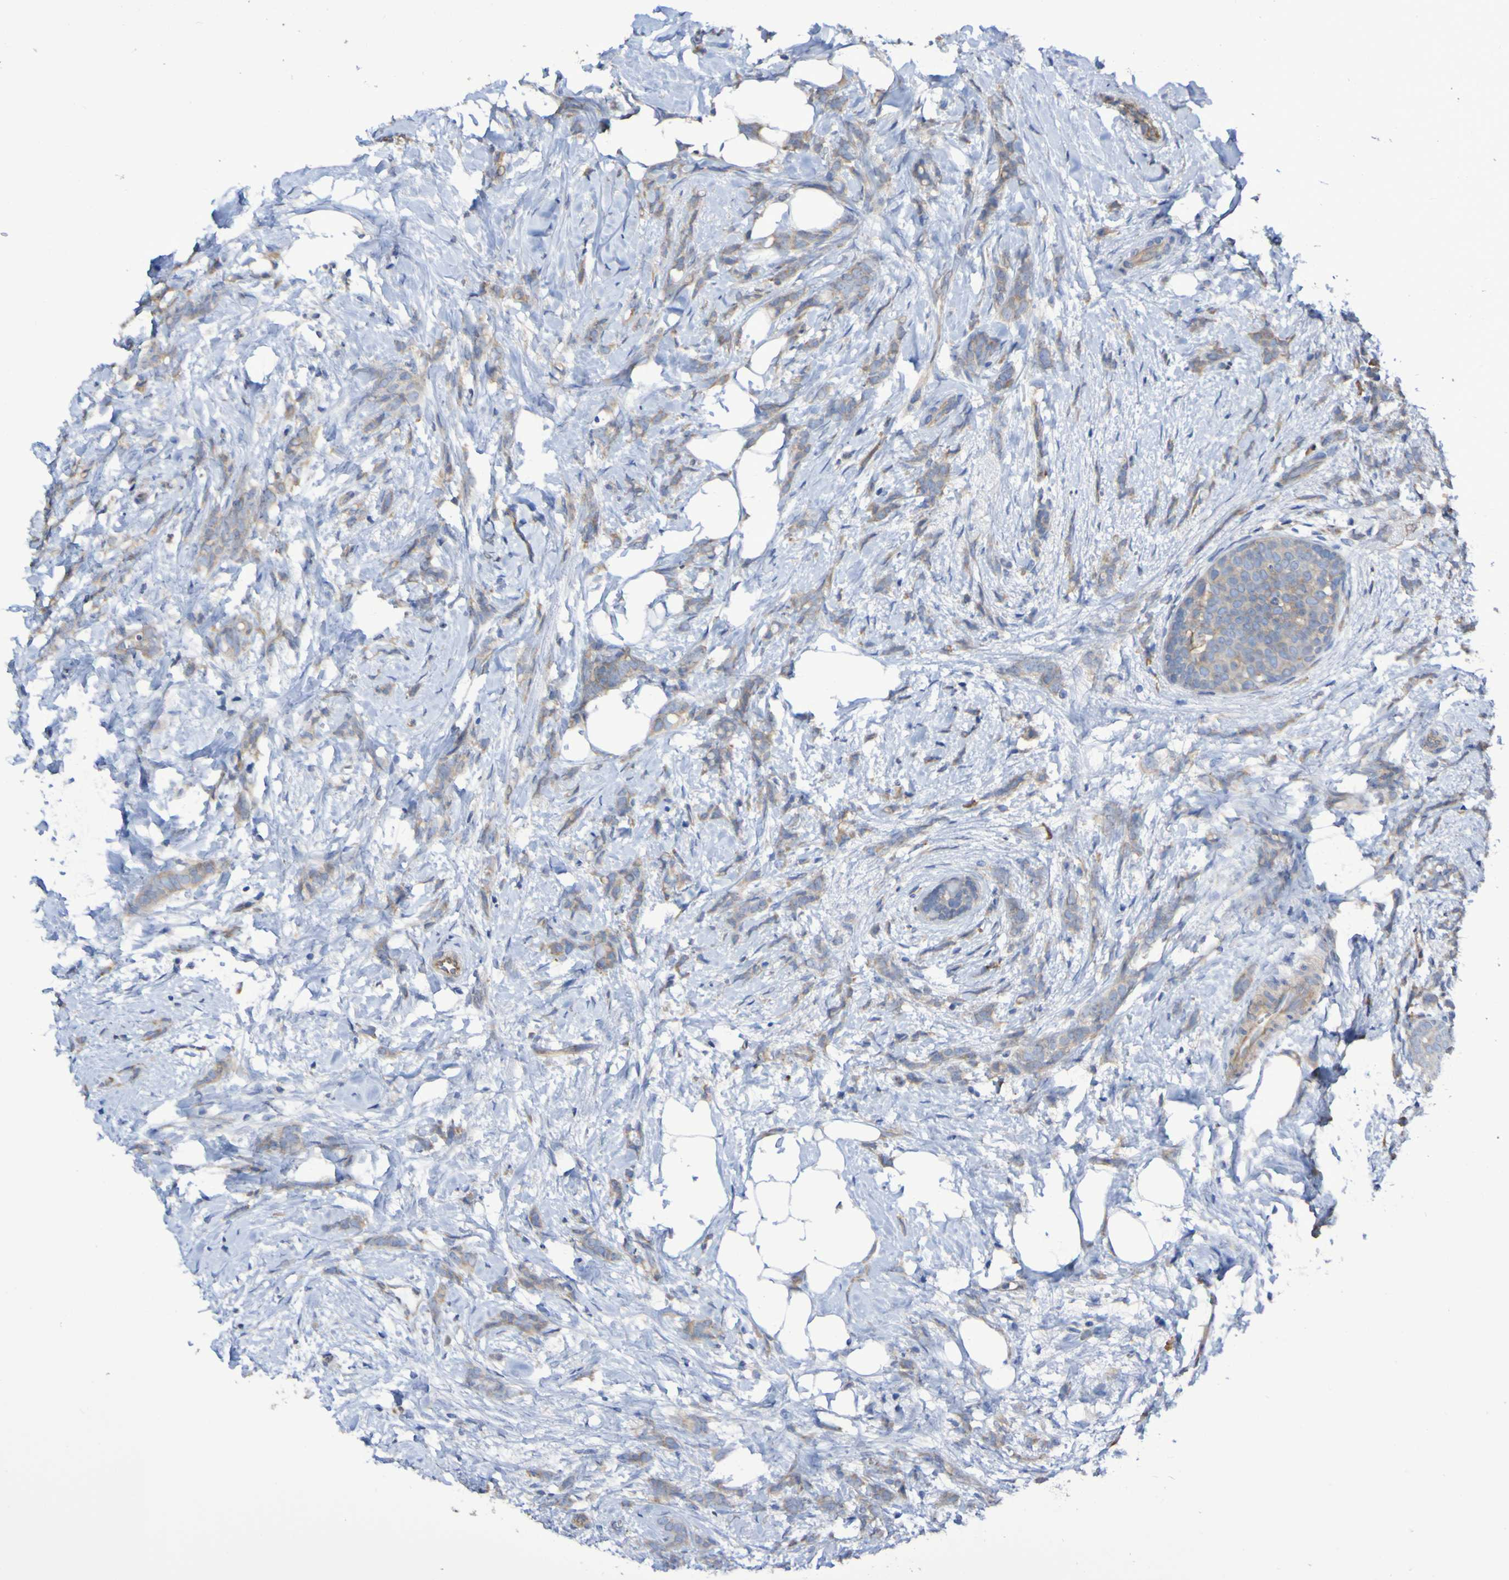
{"staining": {"intensity": "weak", "quantity": ">75%", "location": "cytoplasmic/membranous"}, "tissue": "breast cancer", "cell_type": "Tumor cells", "image_type": "cancer", "snomed": [{"axis": "morphology", "description": "Lobular carcinoma, in situ"}, {"axis": "morphology", "description": "Lobular carcinoma"}, {"axis": "topography", "description": "Breast"}], "caption": "This image shows immunohistochemistry staining of breast cancer (lobular carcinoma in situ), with low weak cytoplasmic/membranous staining in about >75% of tumor cells.", "gene": "SYNJ1", "patient": {"sex": "female", "age": 41}}